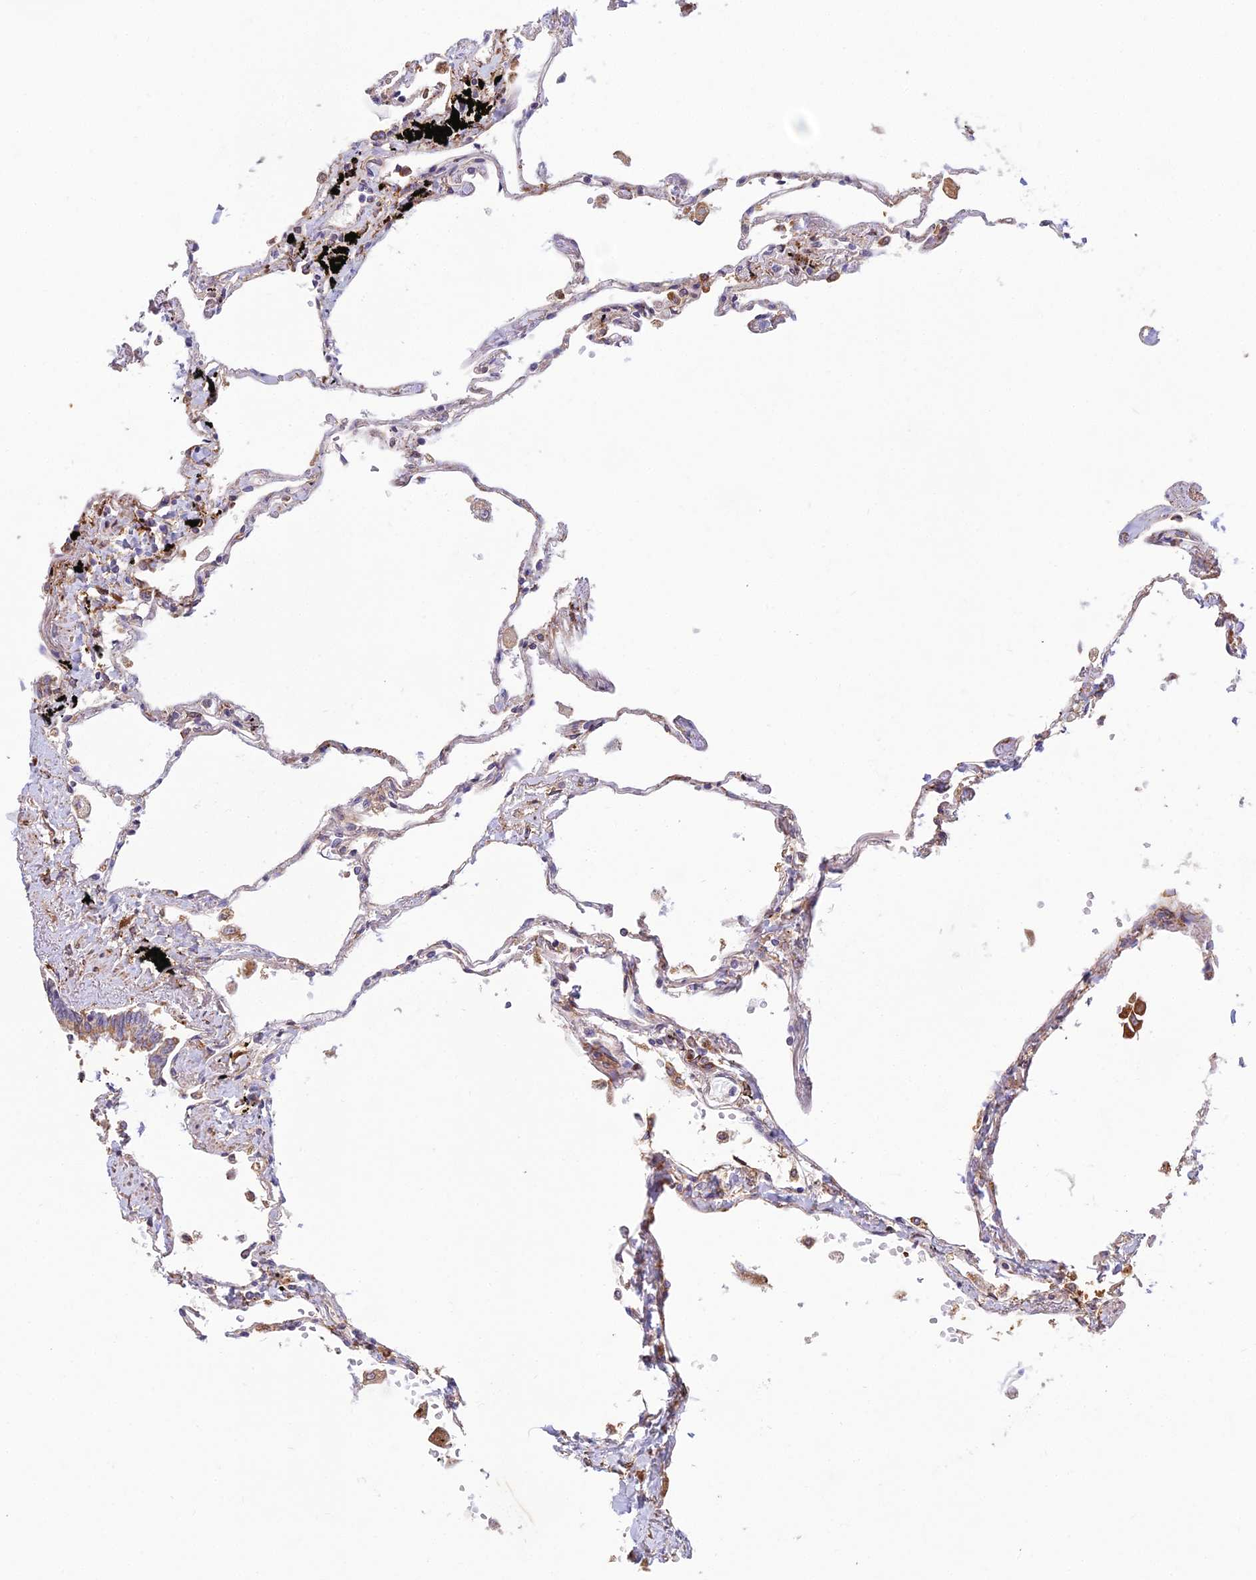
{"staining": {"intensity": "moderate", "quantity": "25%-75%", "location": "cytoplasmic/membranous"}, "tissue": "lung", "cell_type": "Alveolar cells", "image_type": "normal", "snomed": [{"axis": "morphology", "description": "Normal tissue, NOS"}, {"axis": "topography", "description": "Lung"}], "caption": "DAB immunohistochemical staining of unremarkable human lung shows moderate cytoplasmic/membranous protein positivity in approximately 25%-75% of alveolar cells. The staining was performed using DAB to visualize the protein expression in brown, while the nuclei were stained in blue with hematoxylin (Magnification: 20x).", "gene": "NDUFAF7", "patient": {"sex": "female", "age": 67}}